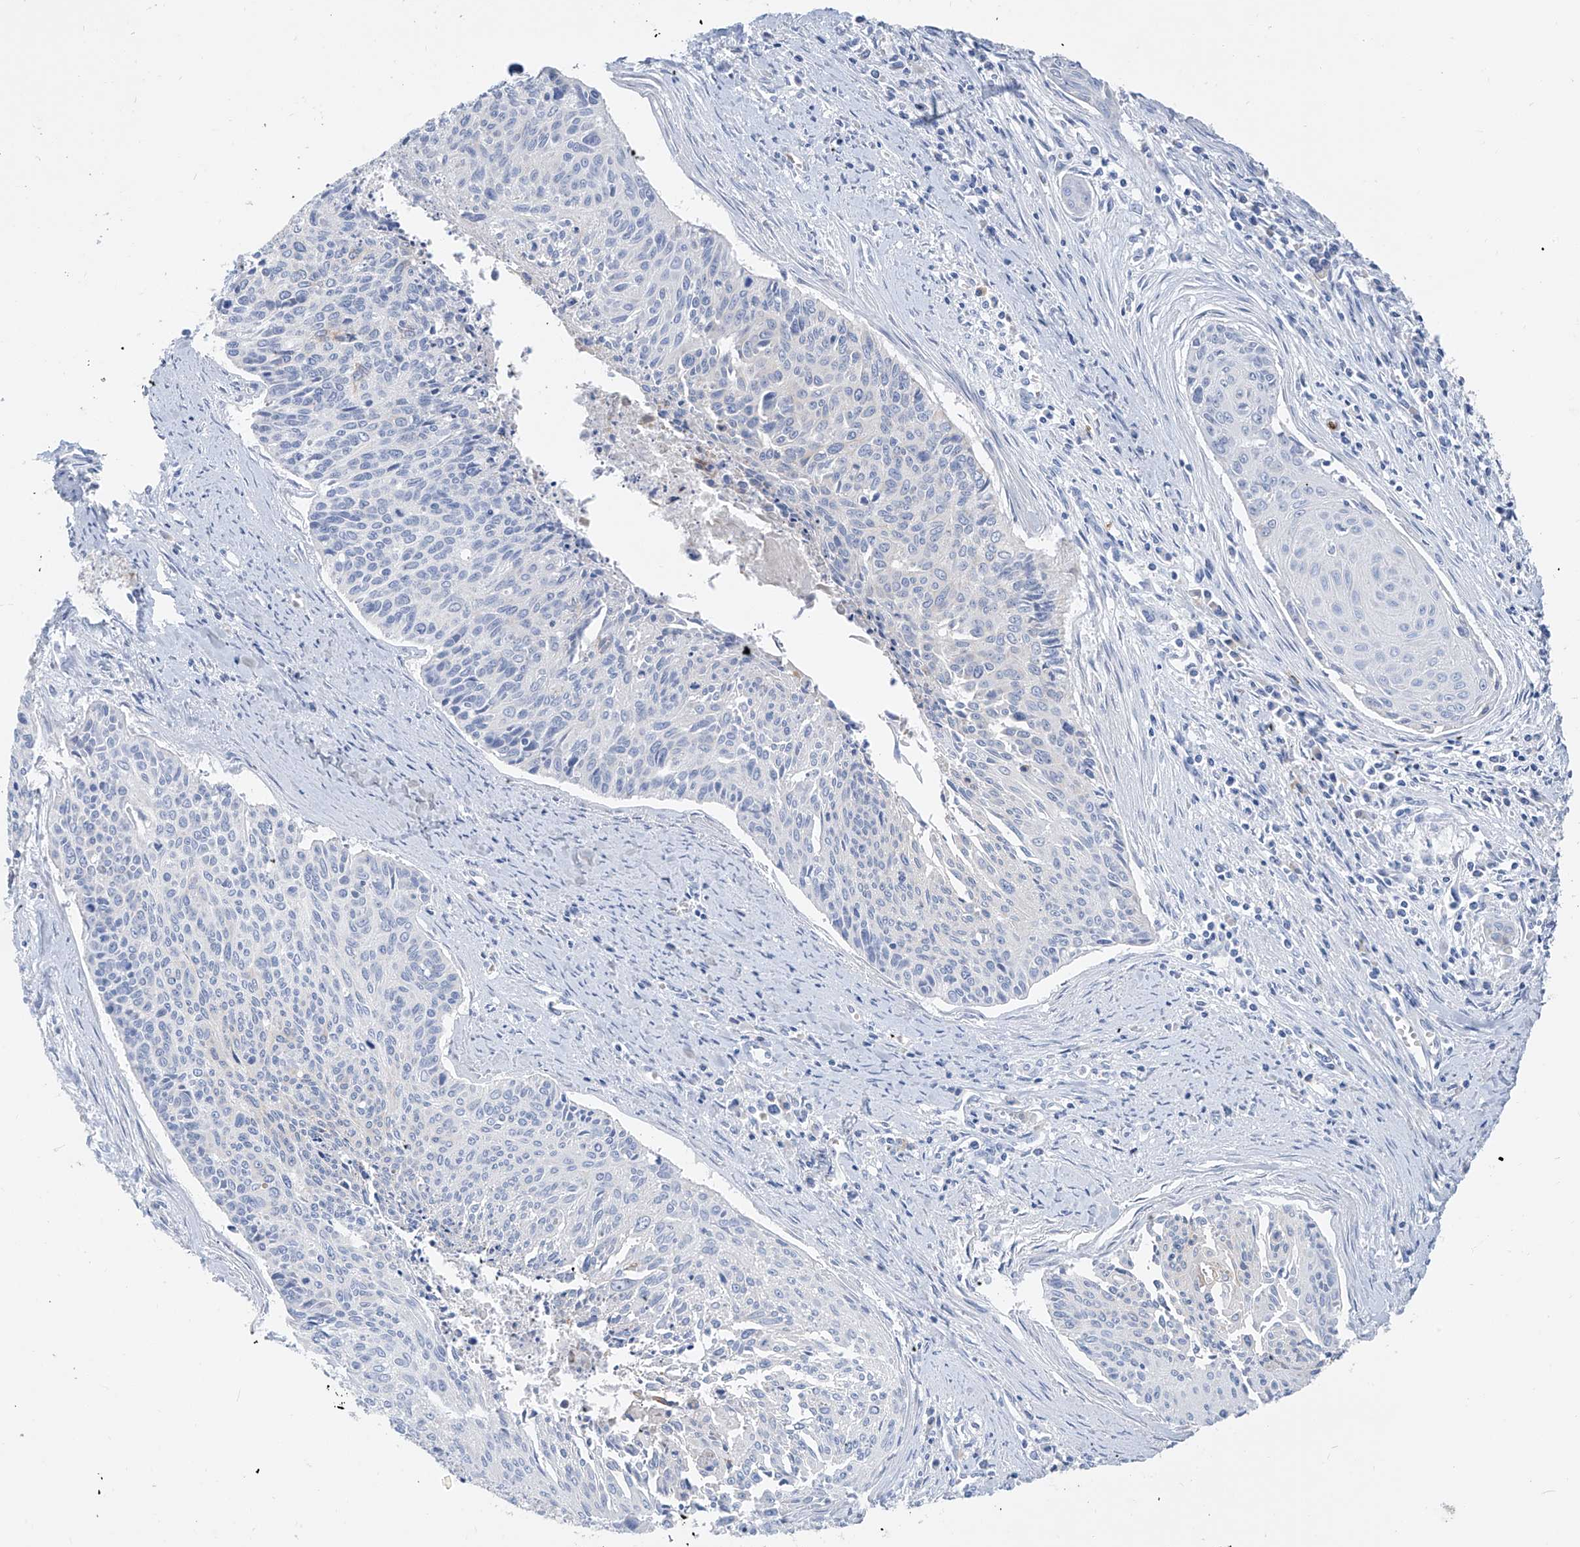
{"staining": {"intensity": "negative", "quantity": "none", "location": "none"}, "tissue": "cervical cancer", "cell_type": "Tumor cells", "image_type": "cancer", "snomed": [{"axis": "morphology", "description": "Squamous cell carcinoma, NOS"}, {"axis": "topography", "description": "Cervix"}], "caption": "Image shows no significant protein positivity in tumor cells of squamous cell carcinoma (cervical).", "gene": "PAFAH1B3", "patient": {"sex": "female", "age": 55}}